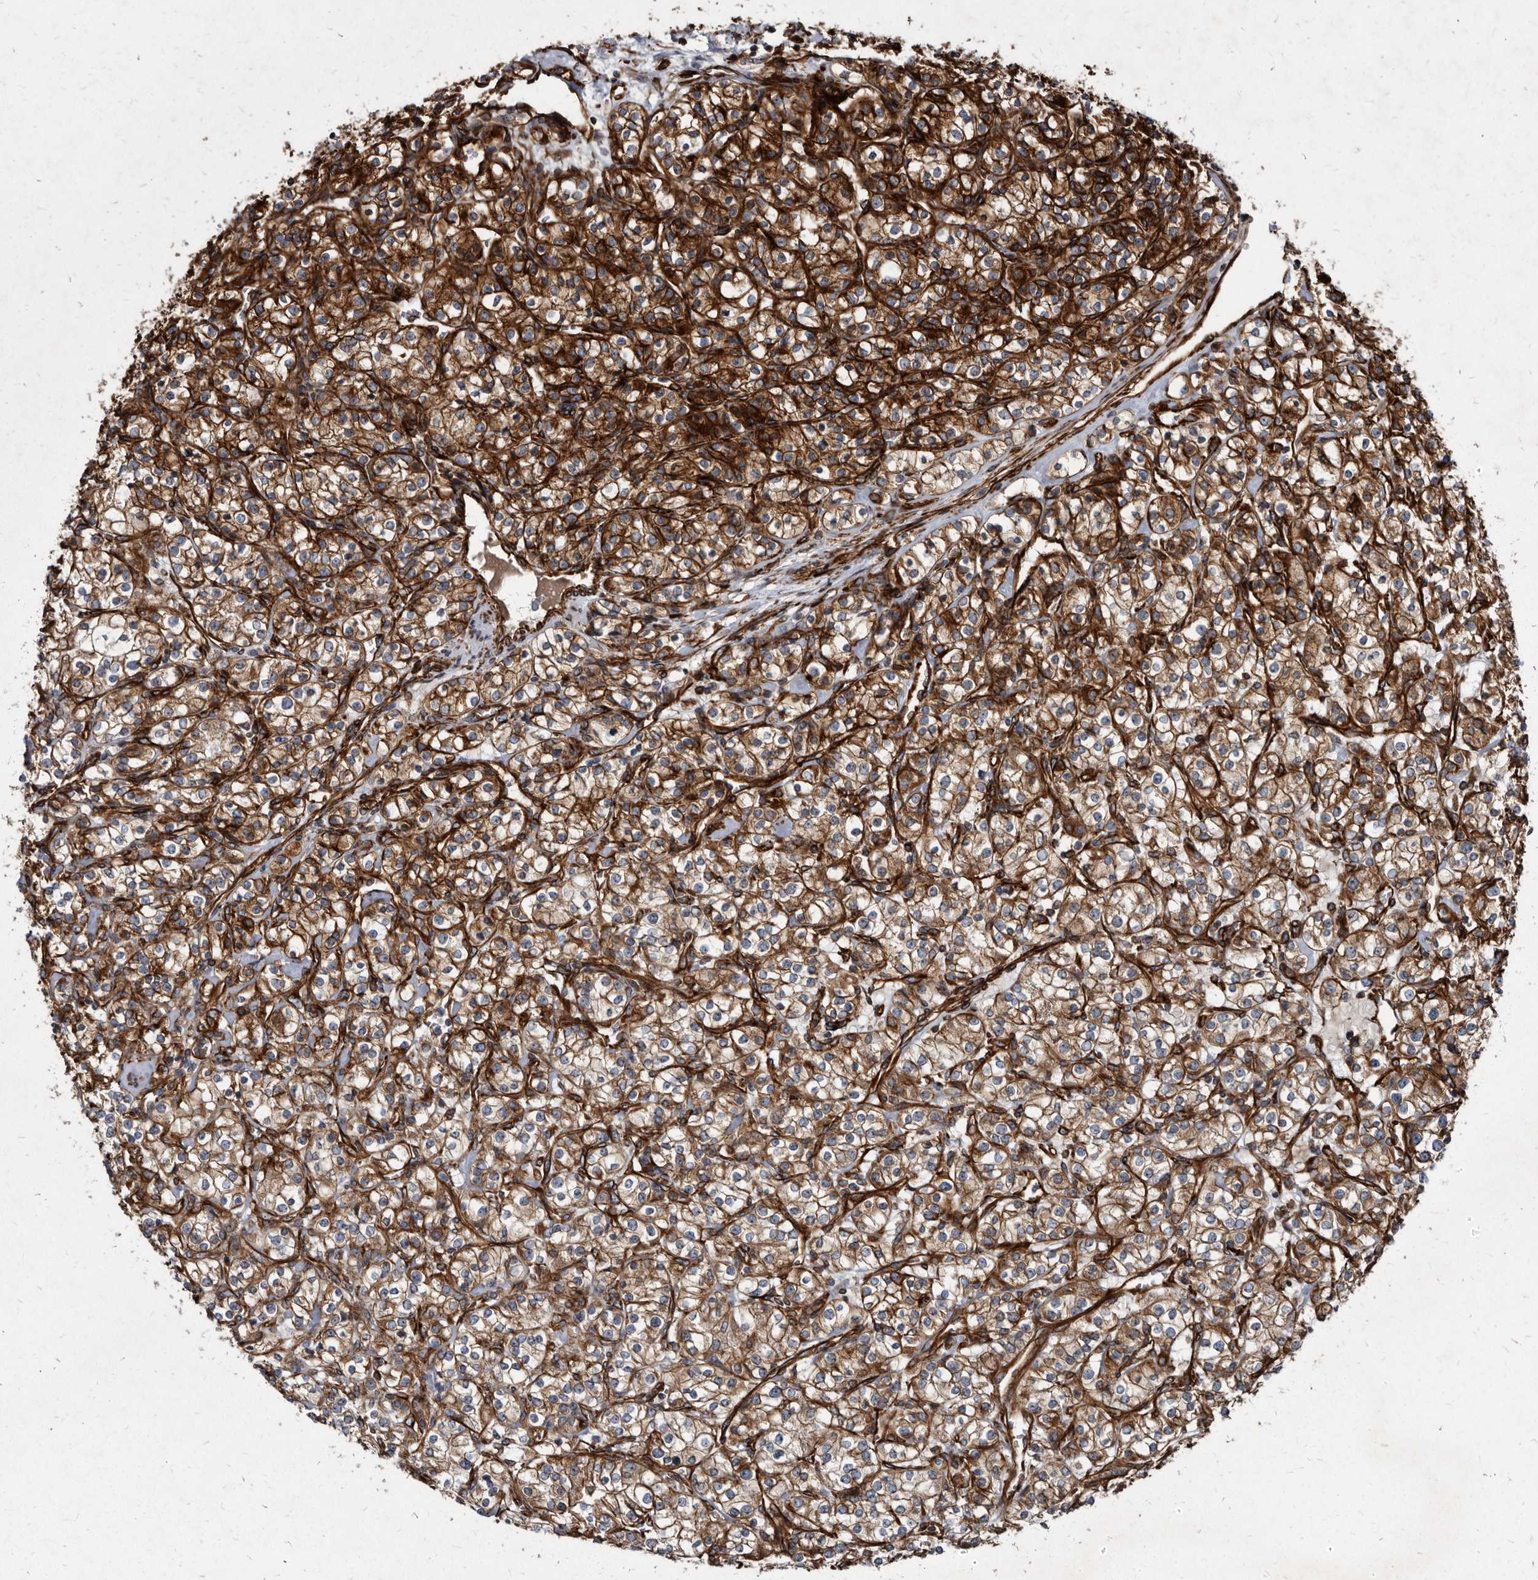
{"staining": {"intensity": "strong", "quantity": ">75%", "location": "cytoplasmic/membranous"}, "tissue": "renal cancer", "cell_type": "Tumor cells", "image_type": "cancer", "snomed": [{"axis": "morphology", "description": "Adenocarcinoma, NOS"}, {"axis": "topography", "description": "Kidney"}], "caption": "Immunohistochemistry (IHC) of human adenocarcinoma (renal) exhibits high levels of strong cytoplasmic/membranous expression in approximately >75% of tumor cells.", "gene": "KCTD20", "patient": {"sex": "male", "age": 77}}